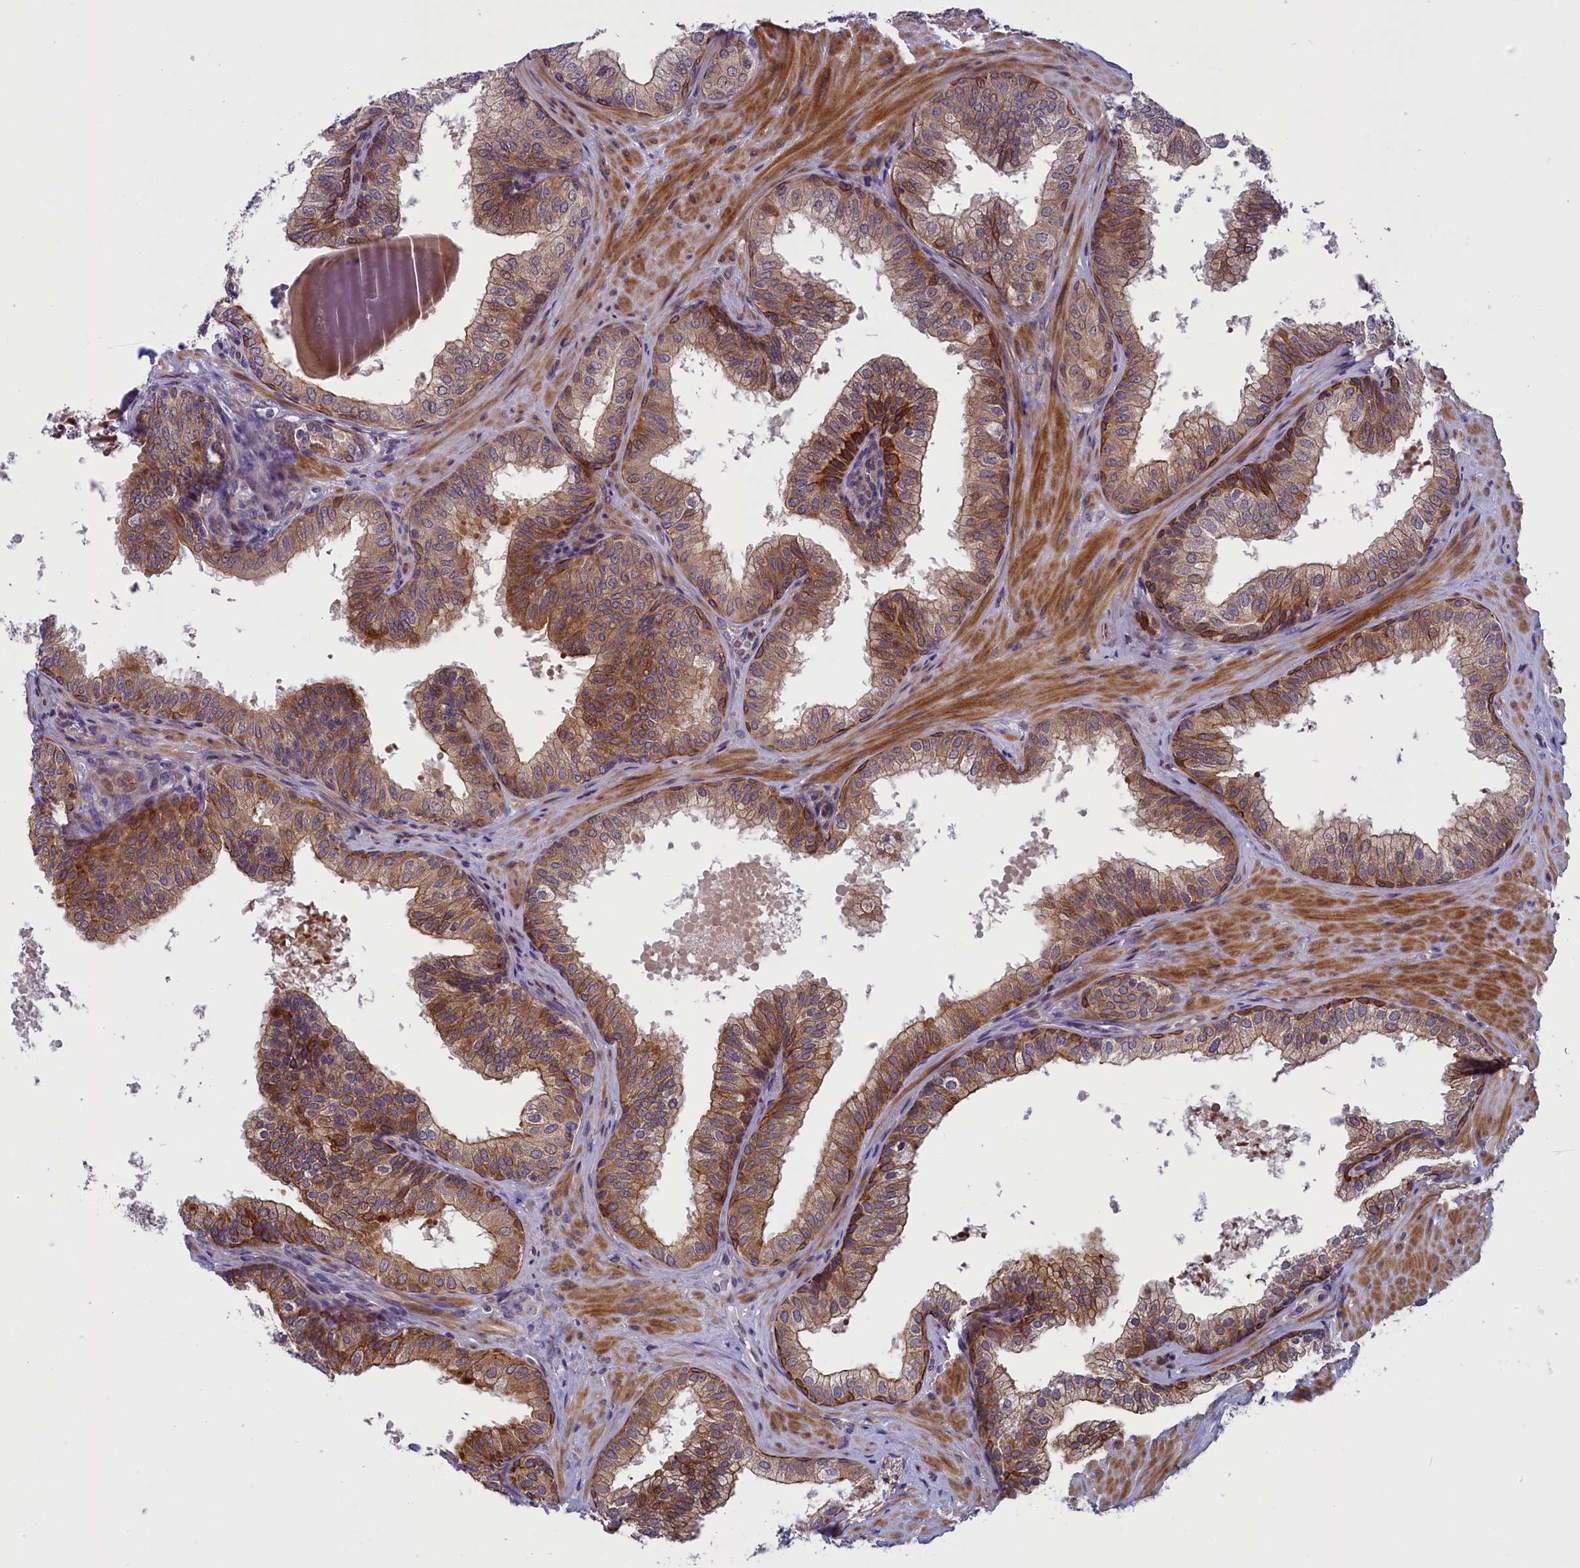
{"staining": {"intensity": "moderate", "quantity": ">75%", "location": "cytoplasmic/membranous"}, "tissue": "prostate", "cell_type": "Glandular cells", "image_type": "normal", "snomed": [{"axis": "morphology", "description": "Normal tissue, NOS"}, {"axis": "topography", "description": "Prostate"}], "caption": "This photomicrograph demonstrates IHC staining of unremarkable human prostate, with medium moderate cytoplasmic/membranous expression in about >75% of glandular cells.", "gene": "ANKRD39", "patient": {"sex": "male", "age": 60}}